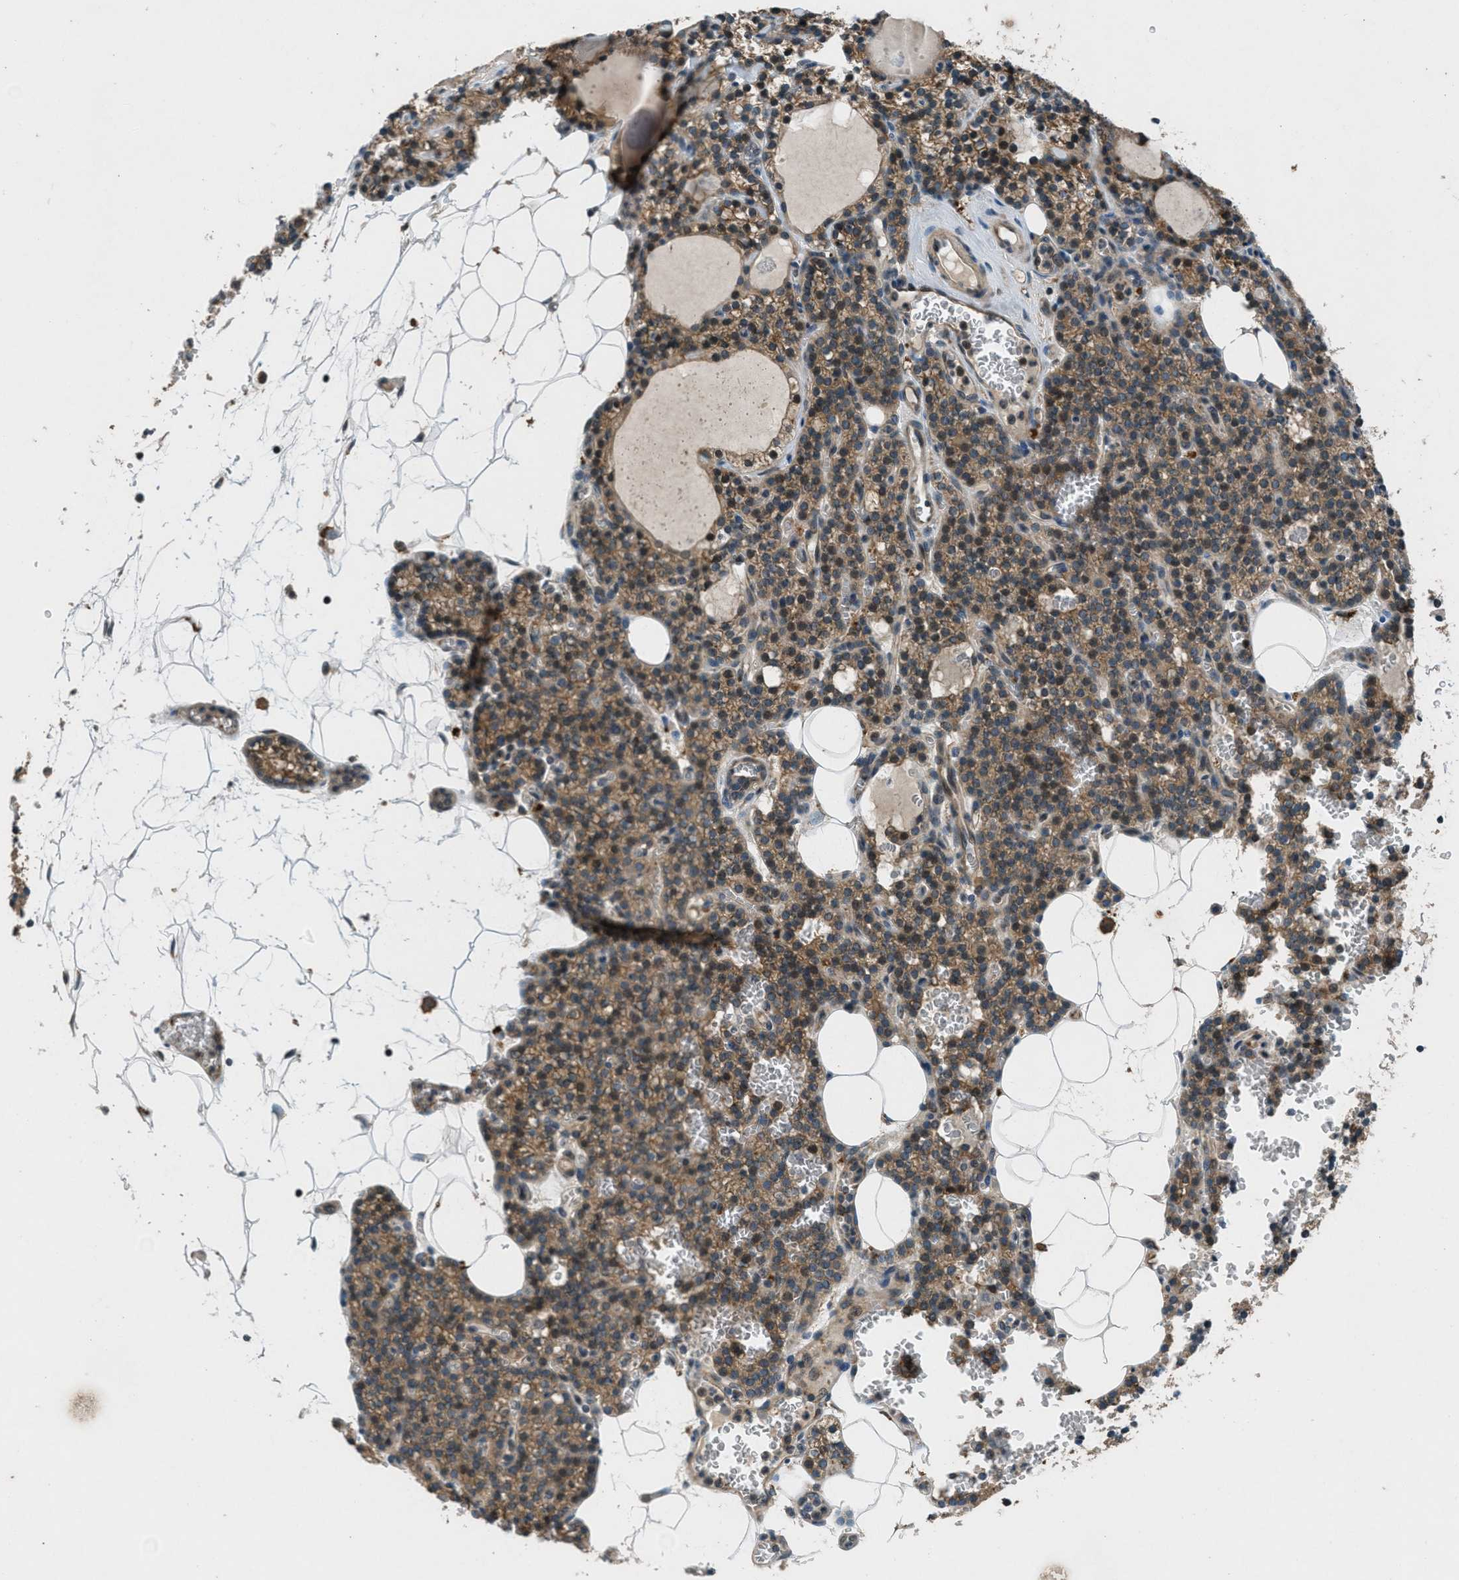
{"staining": {"intensity": "moderate", "quantity": ">75%", "location": "cytoplasmic/membranous"}, "tissue": "parathyroid gland", "cell_type": "Glandular cells", "image_type": "normal", "snomed": [{"axis": "morphology", "description": "Normal tissue, NOS"}, {"axis": "morphology", "description": "Adenoma, NOS"}, {"axis": "topography", "description": "Parathyroid gland"}], "caption": "Moderate cytoplasmic/membranous expression is identified in approximately >75% of glandular cells in benign parathyroid gland.", "gene": "EPSTI1", "patient": {"sex": "female", "age": 58}}